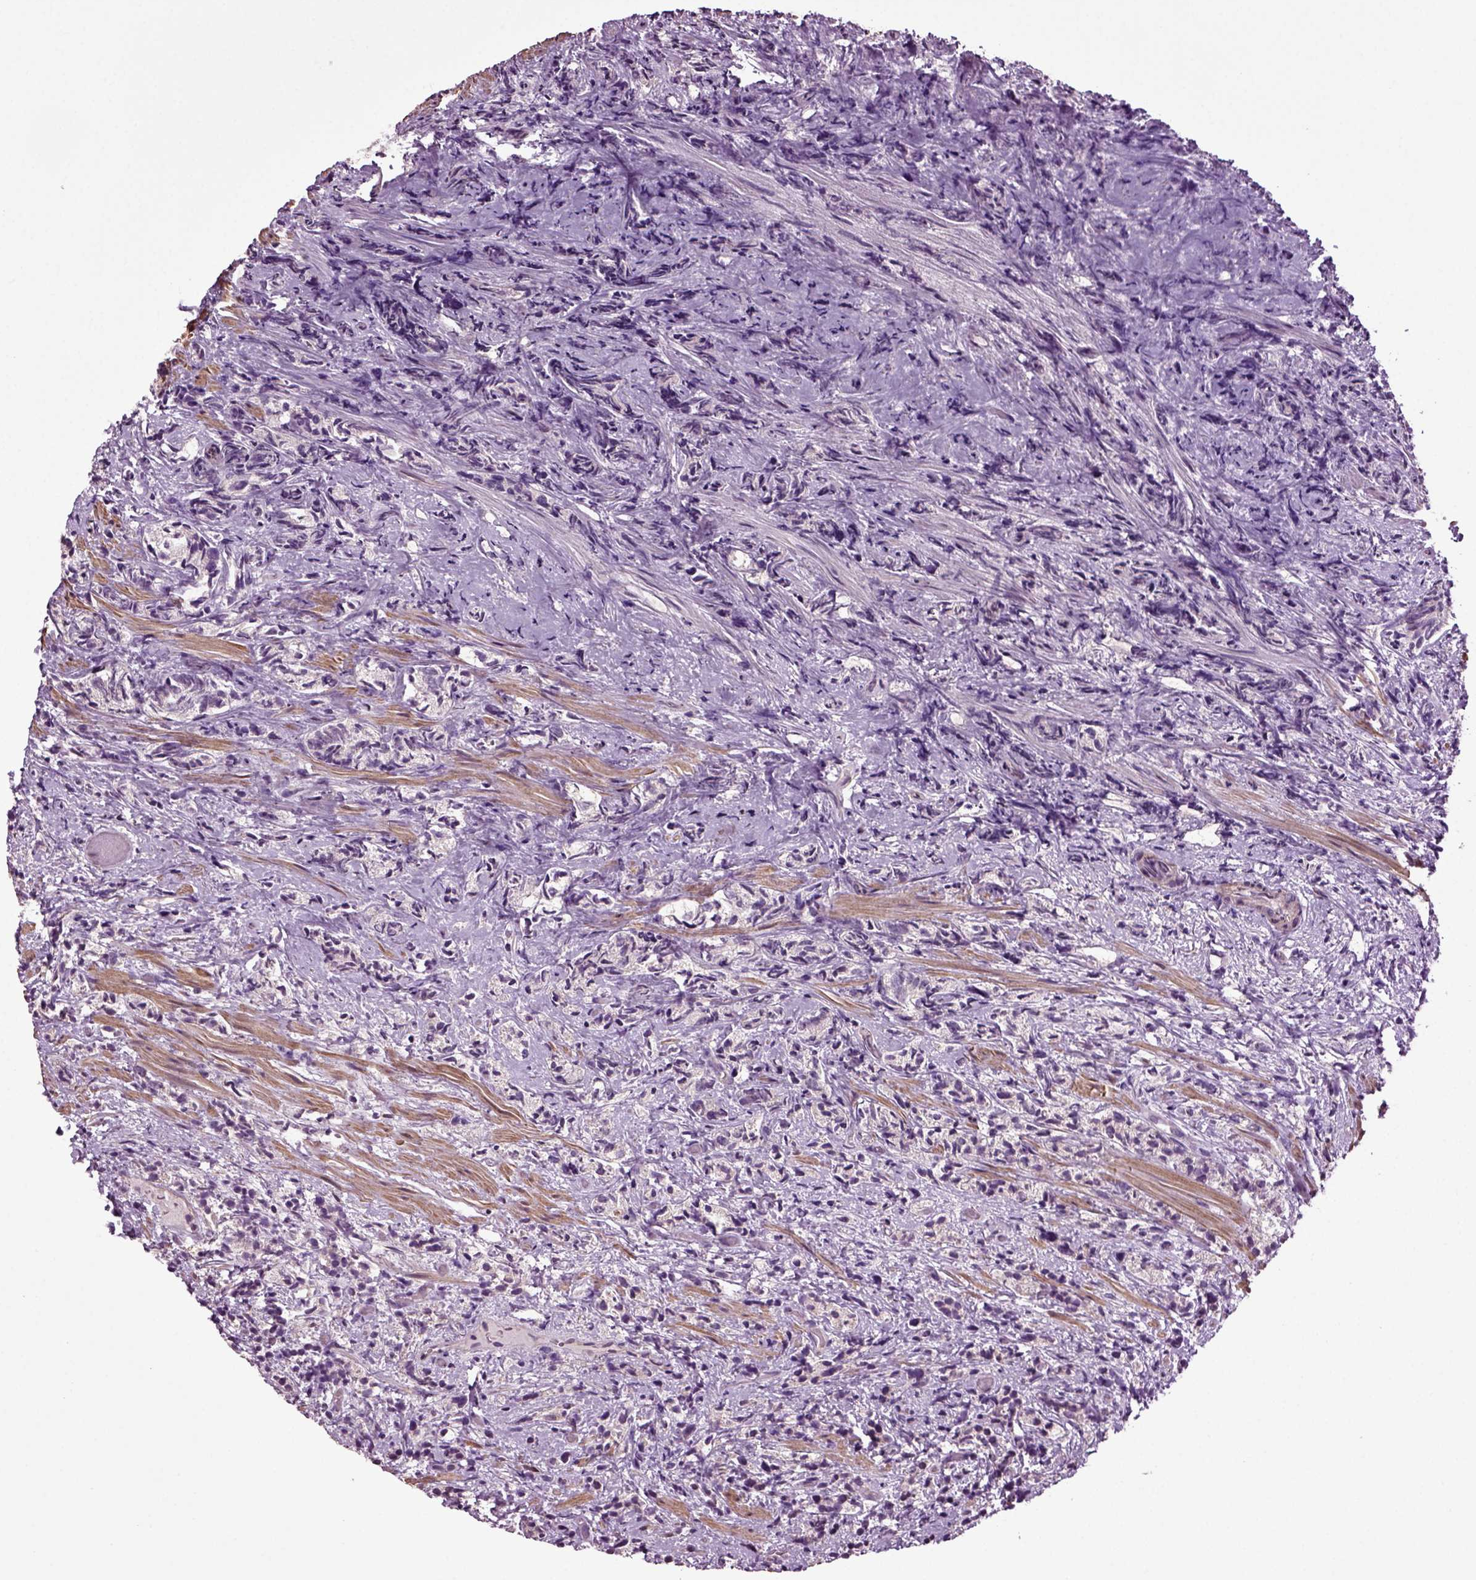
{"staining": {"intensity": "negative", "quantity": "none", "location": "none"}, "tissue": "prostate cancer", "cell_type": "Tumor cells", "image_type": "cancer", "snomed": [{"axis": "morphology", "description": "Adenocarcinoma, High grade"}, {"axis": "topography", "description": "Prostate"}], "caption": "Immunohistochemistry histopathology image of neoplastic tissue: prostate cancer stained with DAB (3,3'-diaminobenzidine) demonstrates no significant protein staining in tumor cells.", "gene": "HAGHL", "patient": {"sex": "male", "age": 53}}